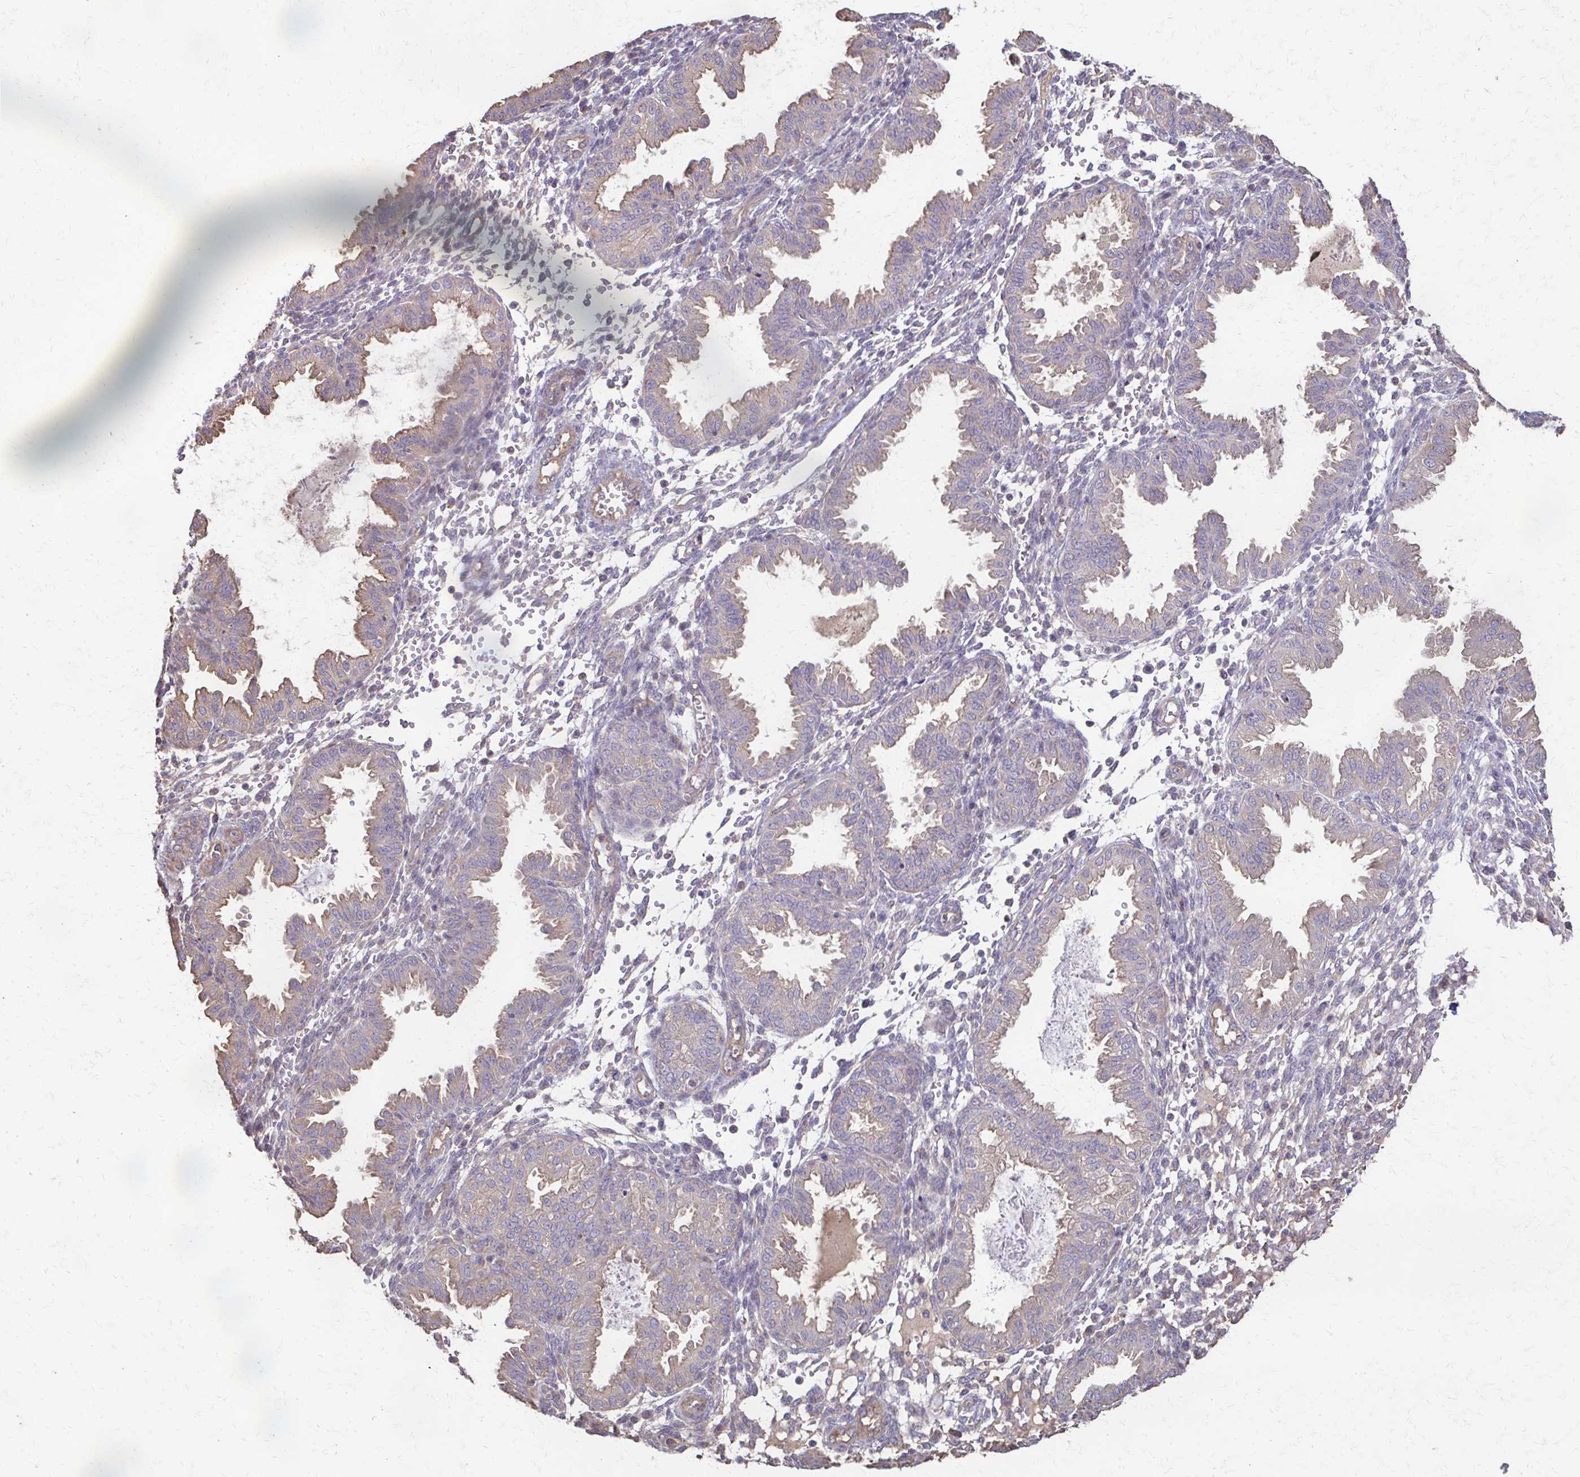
{"staining": {"intensity": "negative", "quantity": "none", "location": "none"}, "tissue": "endometrium", "cell_type": "Cells in endometrial stroma", "image_type": "normal", "snomed": [{"axis": "morphology", "description": "Normal tissue, NOS"}, {"axis": "topography", "description": "Endometrium"}], "caption": "Immunohistochemistry (IHC) histopathology image of benign endometrium: endometrium stained with DAB shows no significant protein expression in cells in endometrial stroma.", "gene": "IL18BP", "patient": {"sex": "female", "age": 33}}